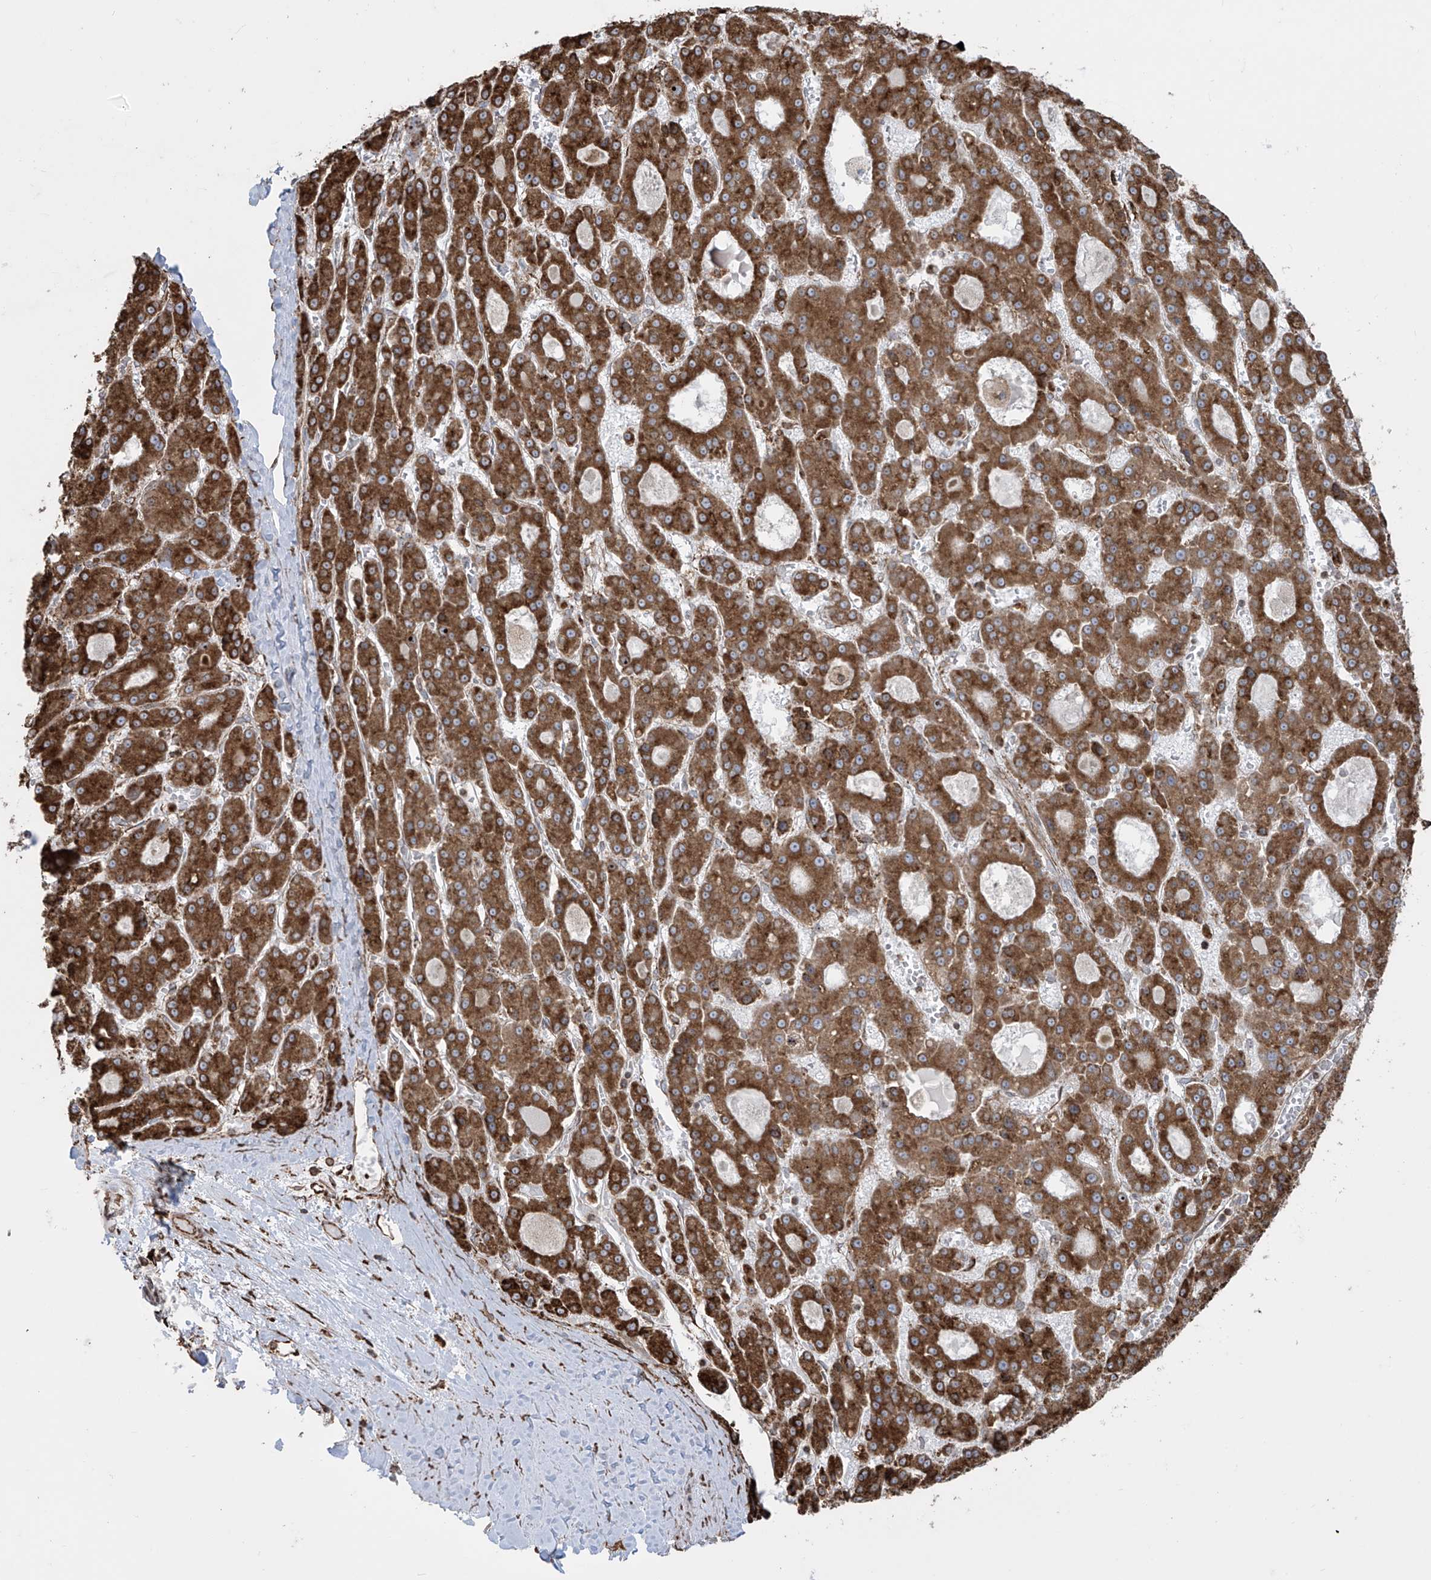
{"staining": {"intensity": "strong", "quantity": ">75%", "location": "cytoplasmic/membranous"}, "tissue": "liver cancer", "cell_type": "Tumor cells", "image_type": "cancer", "snomed": [{"axis": "morphology", "description": "Carcinoma, Hepatocellular, NOS"}, {"axis": "topography", "description": "Liver"}], "caption": "Hepatocellular carcinoma (liver) stained for a protein displays strong cytoplasmic/membranous positivity in tumor cells. (brown staining indicates protein expression, while blue staining denotes nuclei).", "gene": "MX1", "patient": {"sex": "male", "age": 70}}